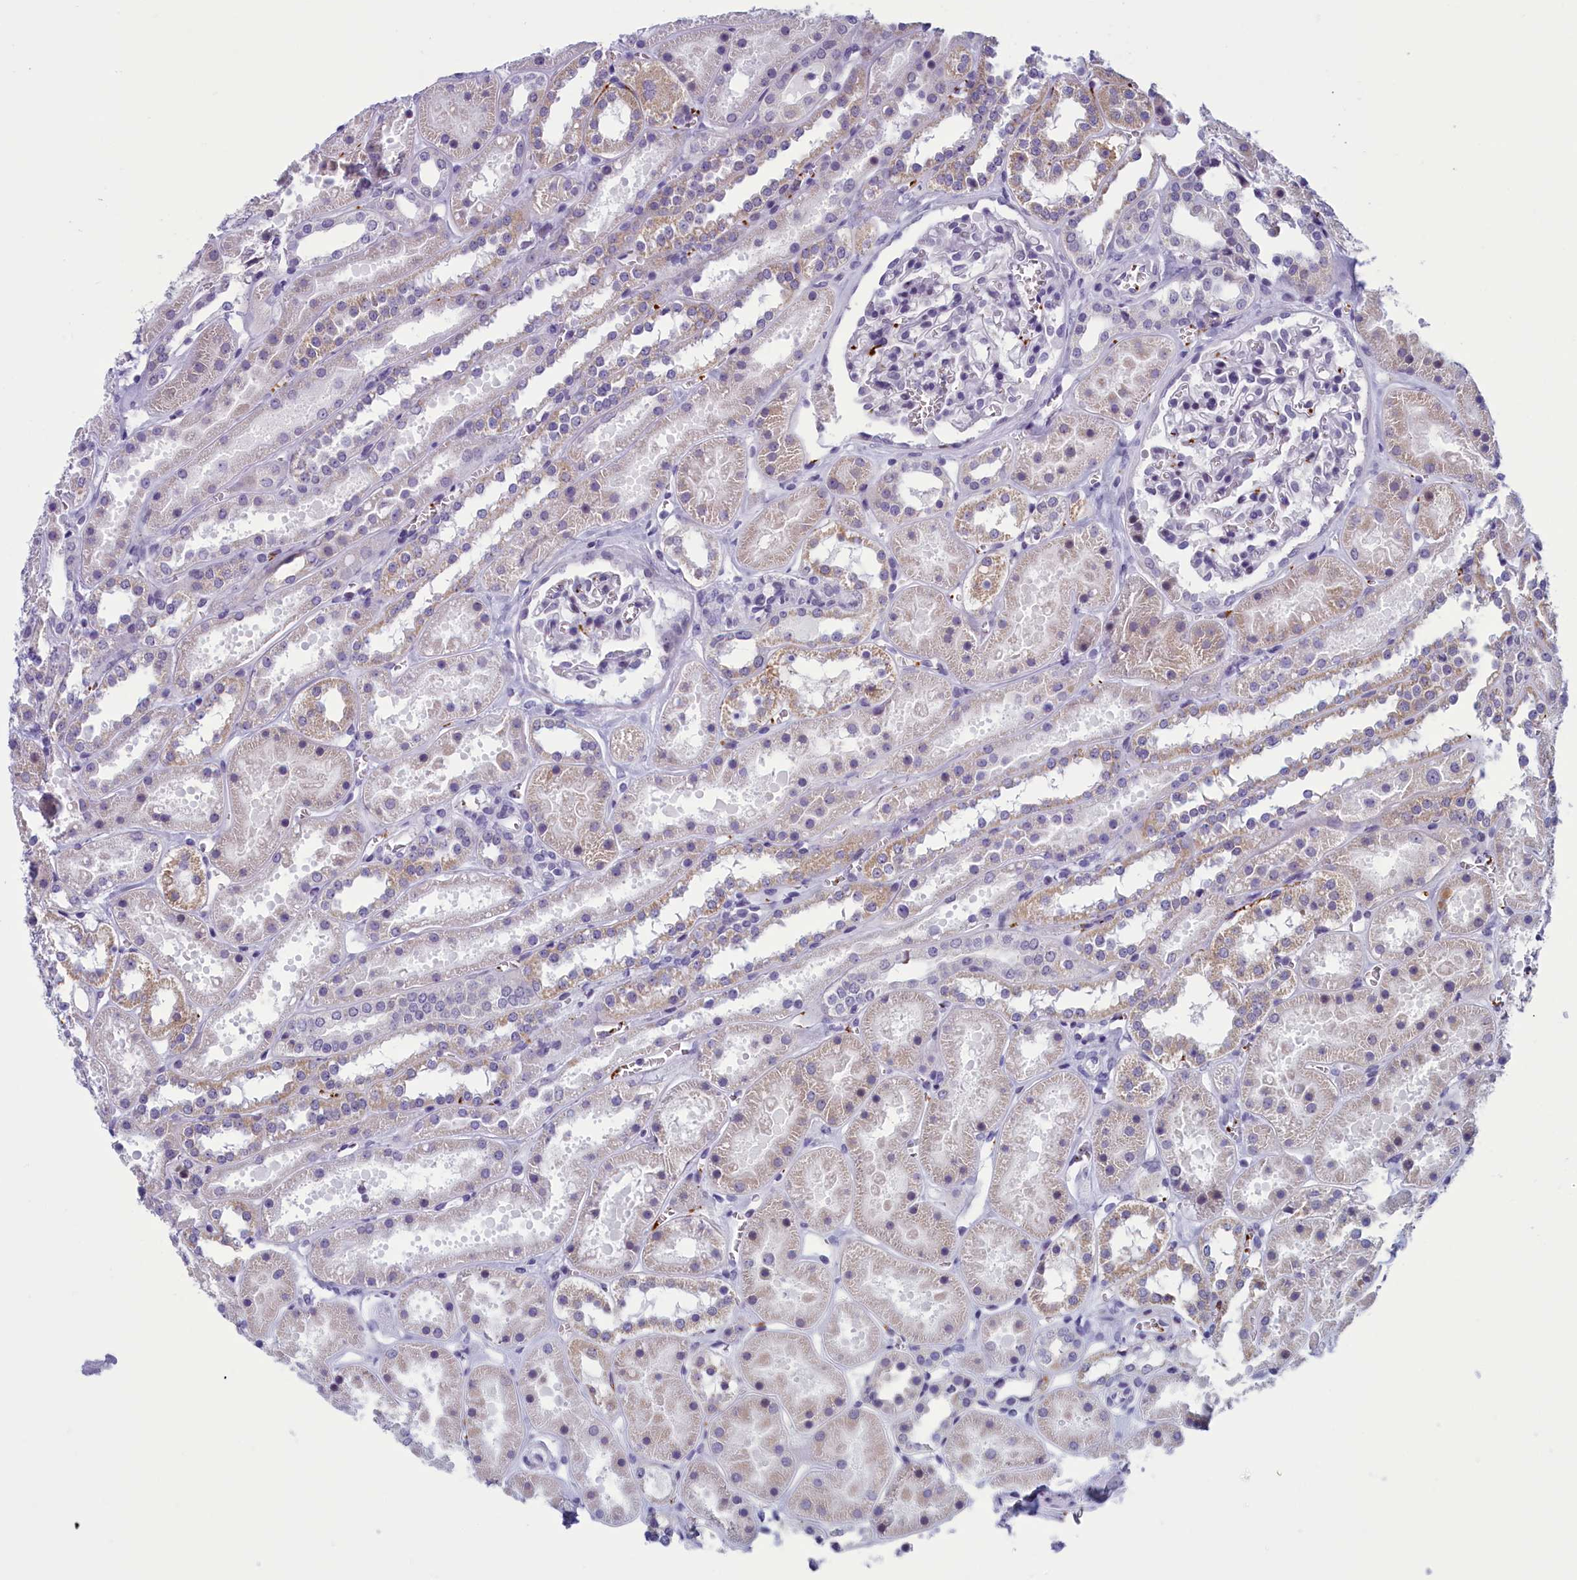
{"staining": {"intensity": "negative", "quantity": "none", "location": "none"}, "tissue": "kidney", "cell_type": "Cells in glomeruli", "image_type": "normal", "snomed": [{"axis": "morphology", "description": "Normal tissue, NOS"}, {"axis": "topography", "description": "Kidney"}], "caption": "An IHC micrograph of unremarkable kidney is shown. There is no staining in cells in glomeruli of kidney. The staining is performed using DAB (3,3'-diaminobenzidine) brown chromogen with nuclei counter-stained in using hematoxylin.", "gene": "AIFM2", "patient": {"sex": "female", "age": 41}}